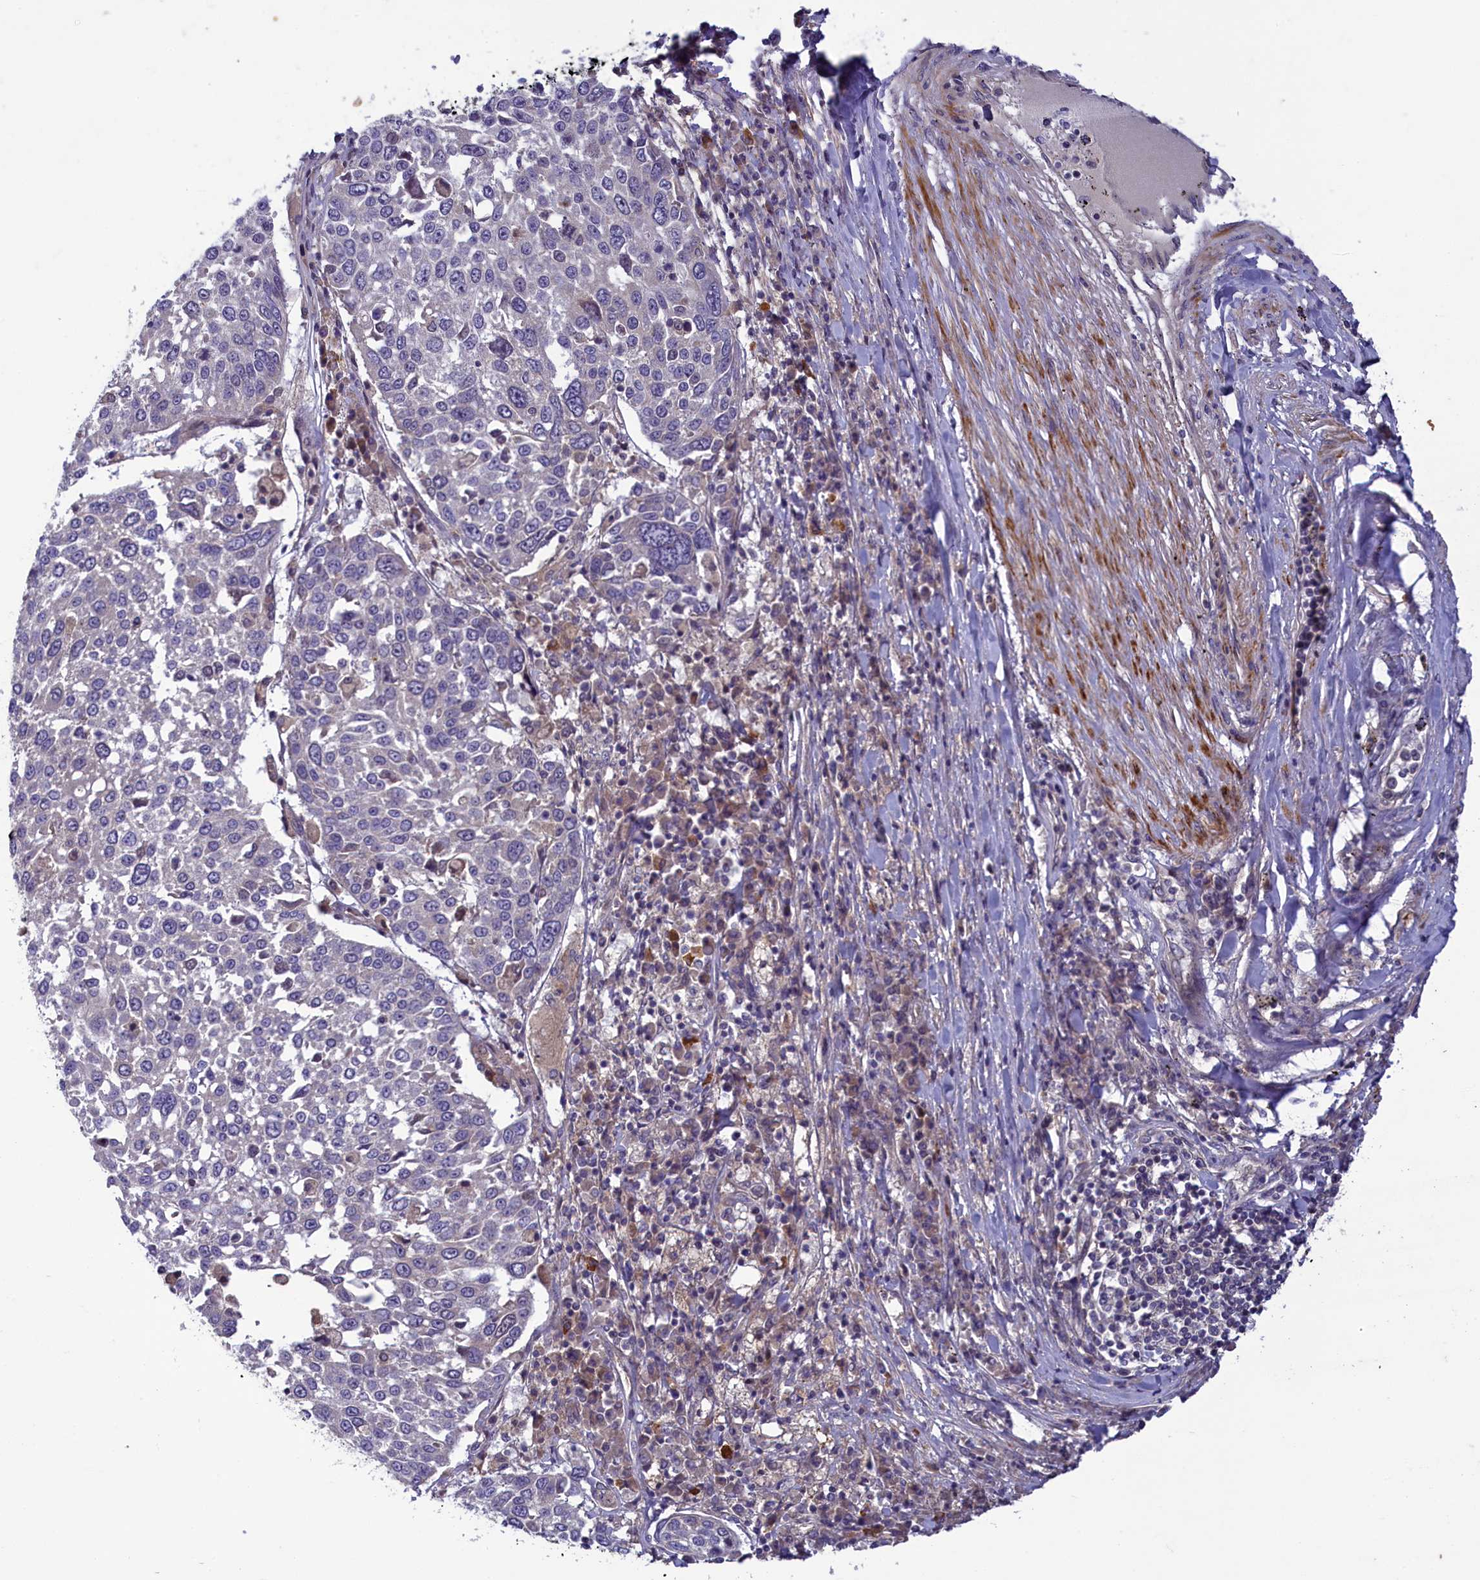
{"staining": {"intensity": "negative", "quantity": "none", "location": "none"}, "tissue": "lung cancer", "cell_type": "Tumor cells", "image_type": "cancer", "snomed": [{"axis": "morphology", "description": "Squamous cell carcinoma, NOS"}, {"axis": "topography", "description": "Lung"}], "caption": "A histopathology image of human squamous cell carcinoma (lung) is negative for staining in tumor cells.", "gene": "NUBP1", "patient": {"sex": "male", "age": 65}}